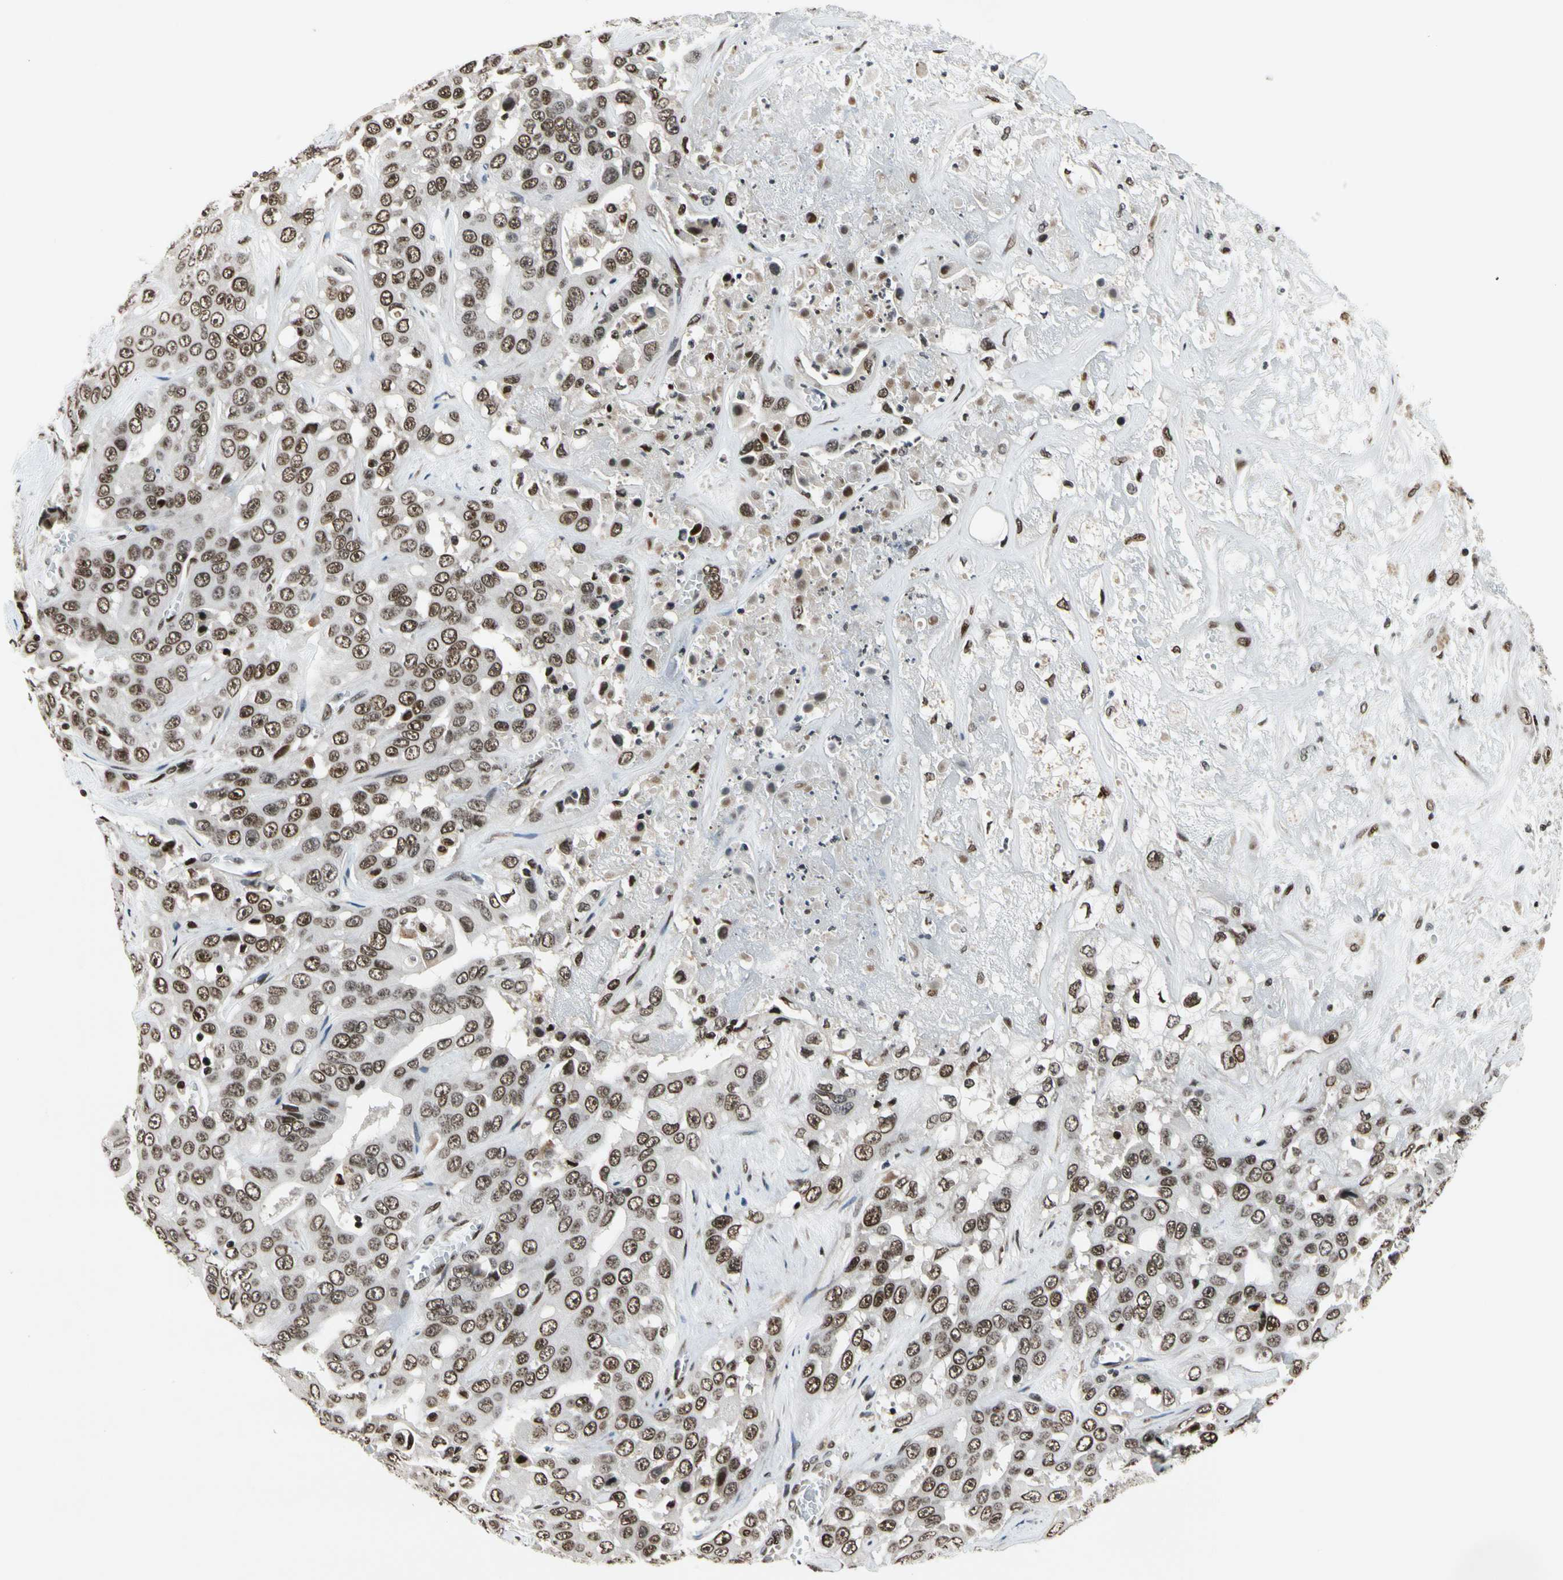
{"staining": {"intensity": "strong", "quantity": ">75%", "location": "nuclear"}, "tissue": "liver cancer", "cell_type": "Tumor cells", "image_type": "cancer", "snomed": [{"axis": "morphology", "description": "Cholangiocarcinoma"}, {"axis": "topography", "description": "Liver"}], "caption": "The photomicrograph demonstrates a brown stain indicating the presence of a protein in the nuclear of tumor cells in cholangiocarcinoma (liver).", "gene": "RECQL", "patient": {"sex": "female", "age": 52}}